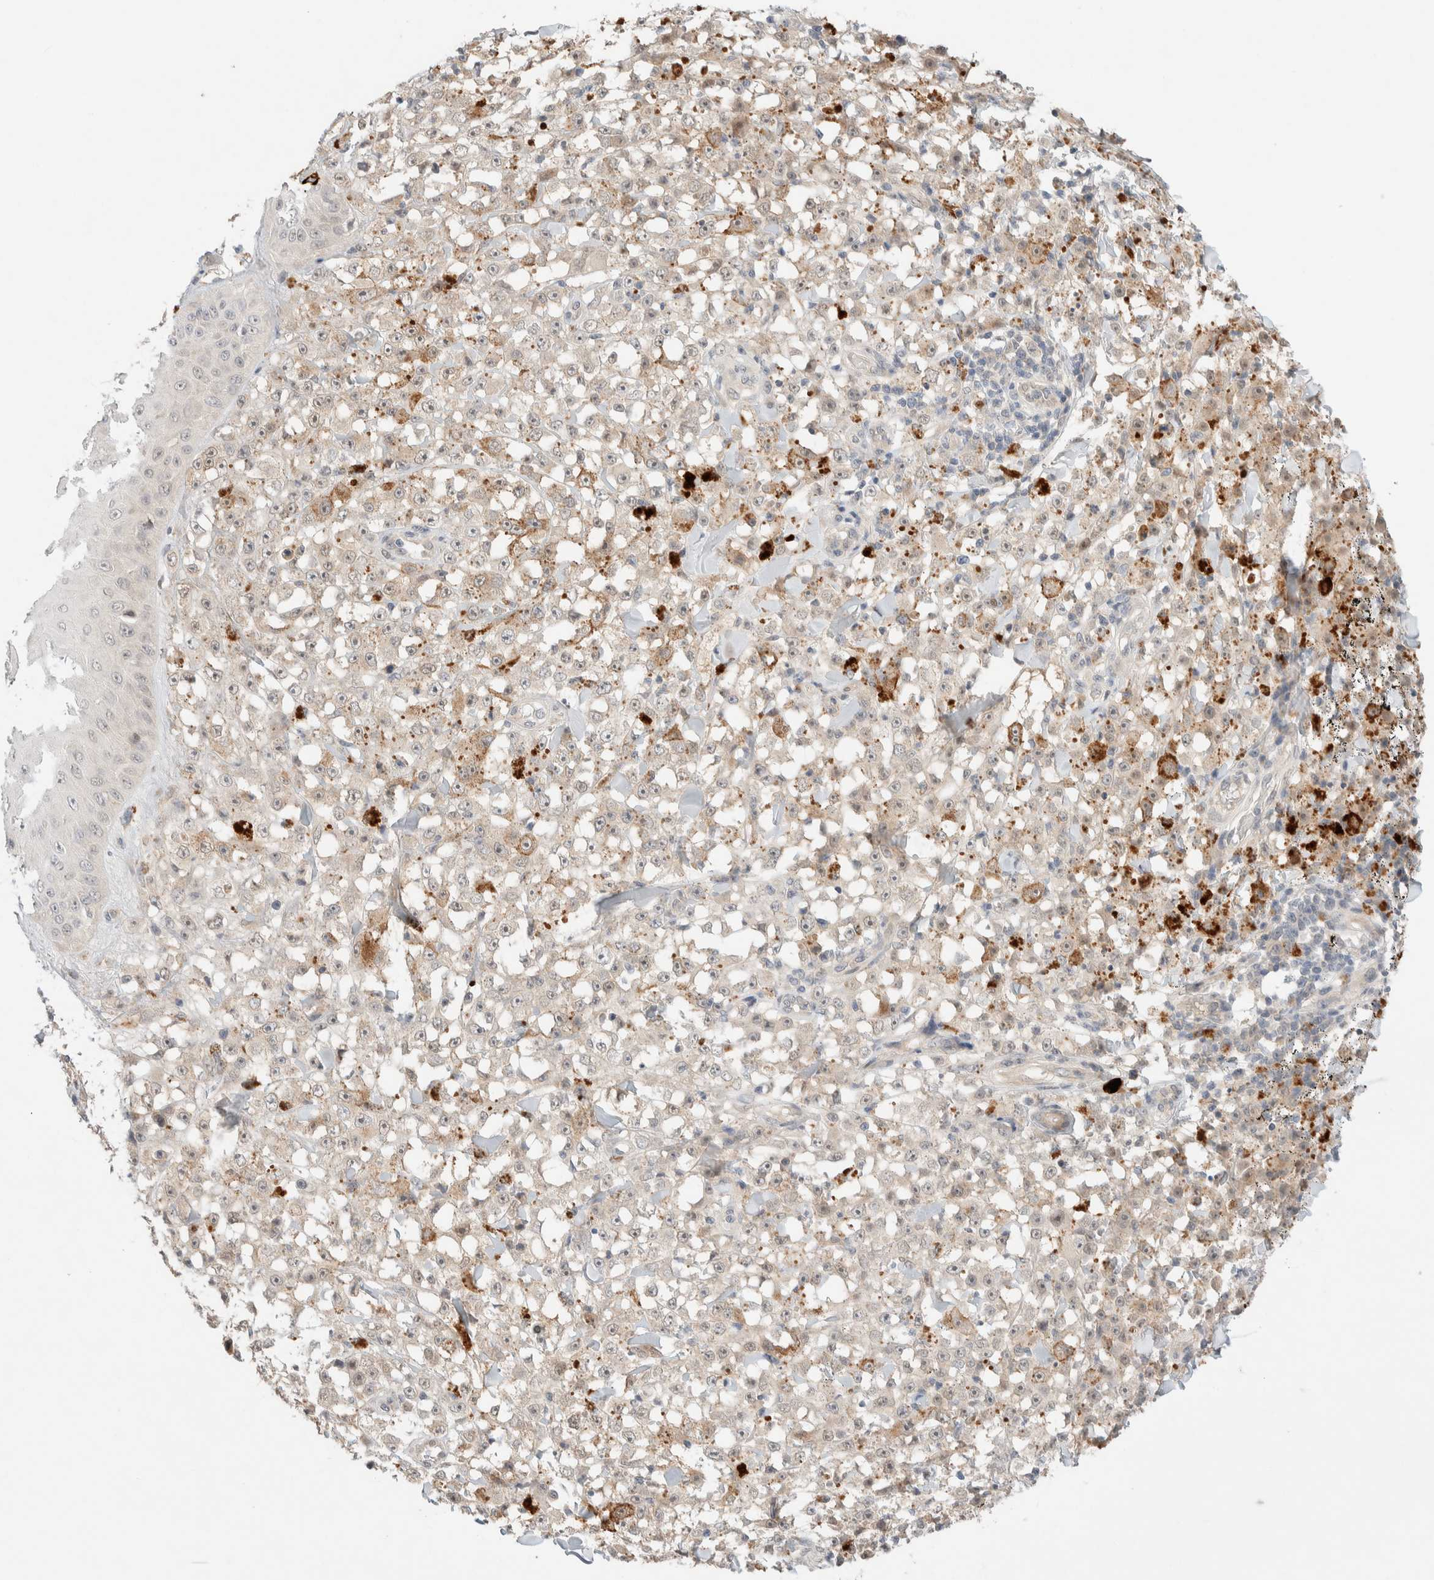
{"staining": {"intensity": "negative", "quantity": "none", "location": "none"}, "tissue": "melanoma", "cell_type": "Tumor cells", "image_type": "cancer", "snomed": [{"axis": "morphology", "description": "Malignant melanoma, NOS"}, {"axis": "topography", "description": "Skin"}], "caption": "This is an IHC histopathology image of human melanoma. There is no positivity in tumor cells.", "gene": "CHKA", "patient": {"sex": "female", "age": 82}}